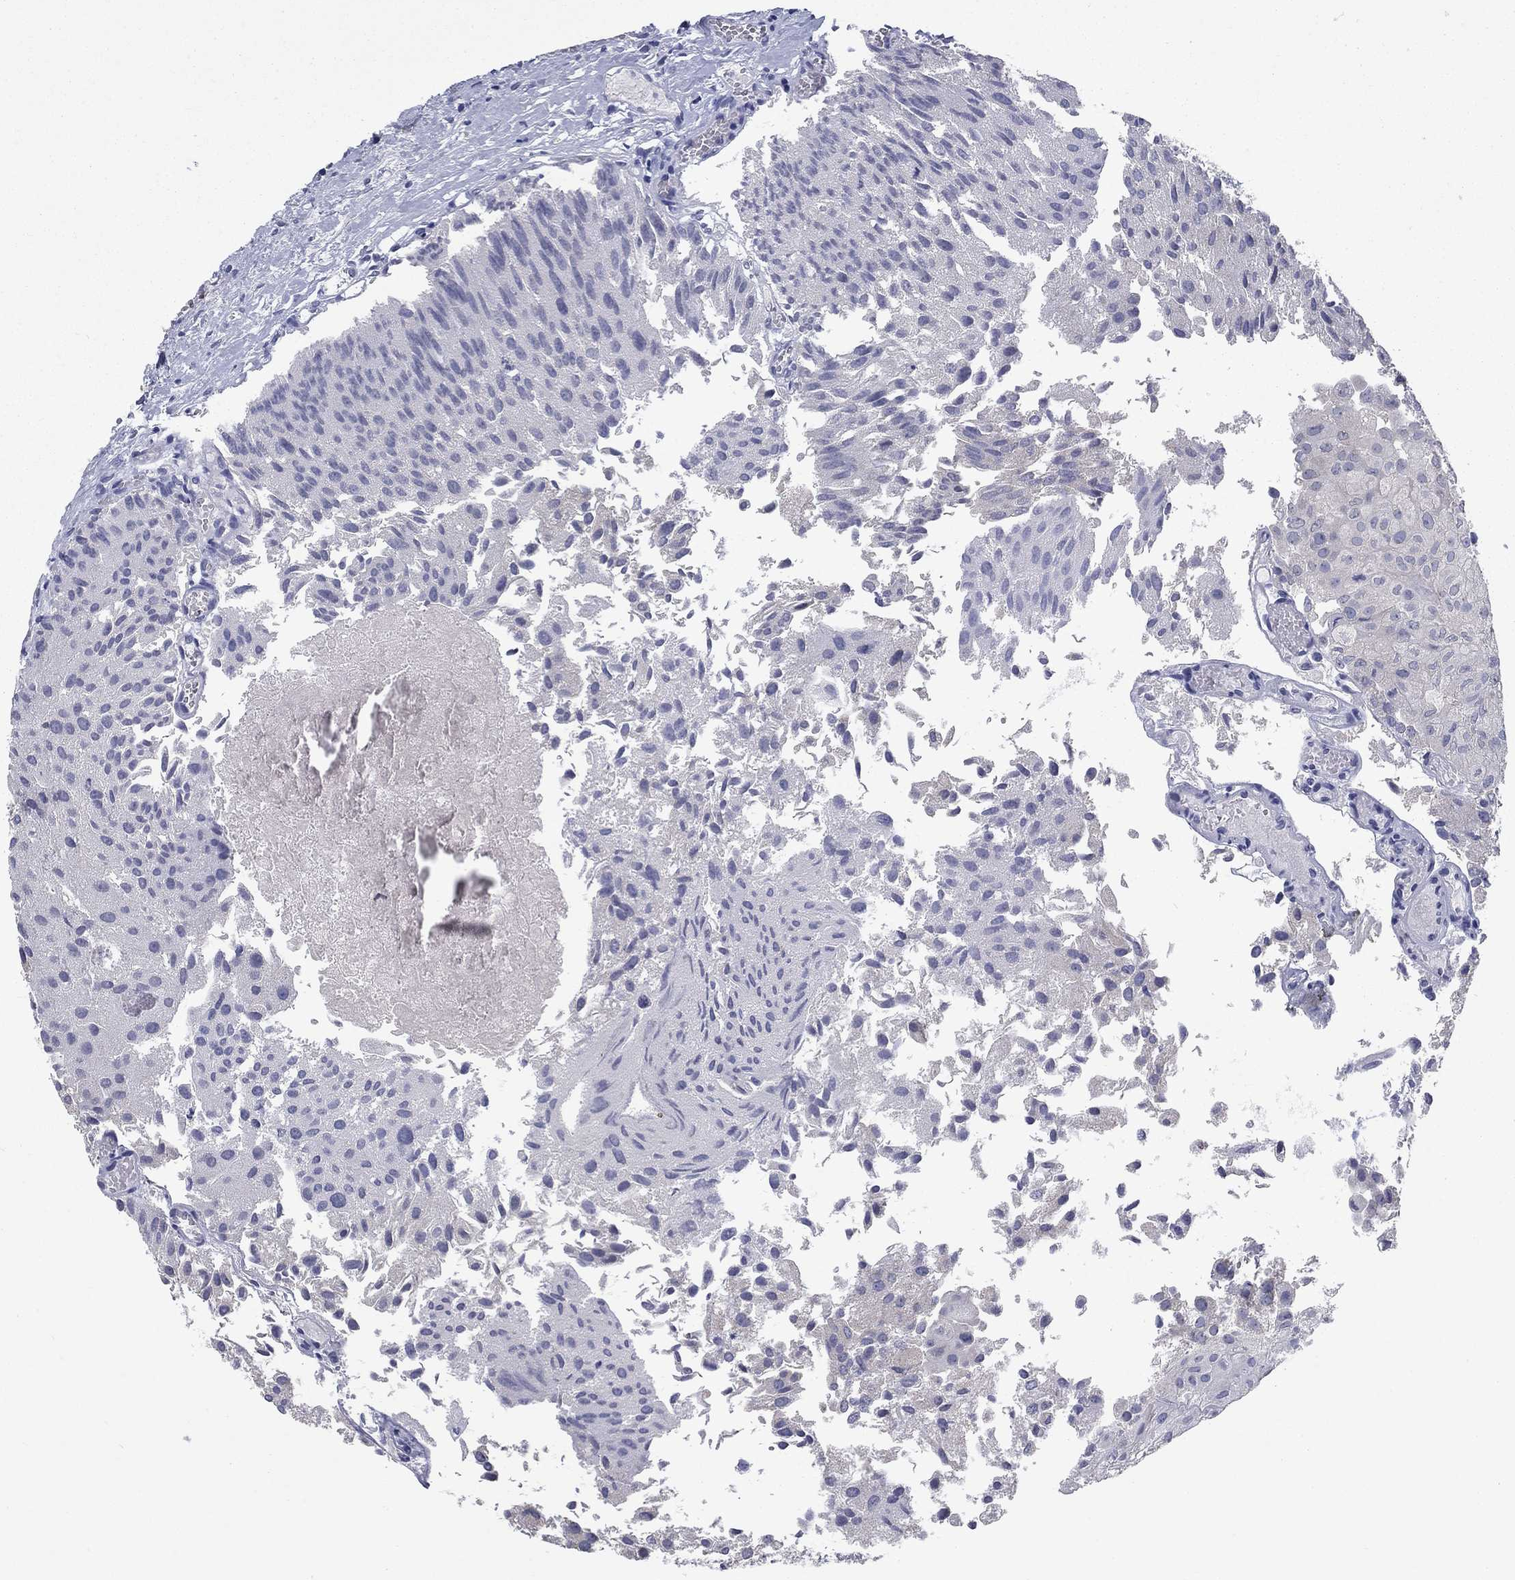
{"staining": {"intensity": "negative", "quantity": "none", "location": "none"}, "tissue": "urothelial cancer", "cell_type": "Tumor cells", "image_type": "cancer", "snomed": [{"axis": "morphology", "description": "Urothelial carcinoma, Low grade"}, {"axis": "topography", "description": "Urinary bladder"}], "caption": "Immunohistochemistry (IHC) histopathology image of human urothelial cancer stained for a protein (brown), which exhibits no expression in tumor cells.", "gene": "SPATA33", "patient": {"sex": "female", "age": 78}}